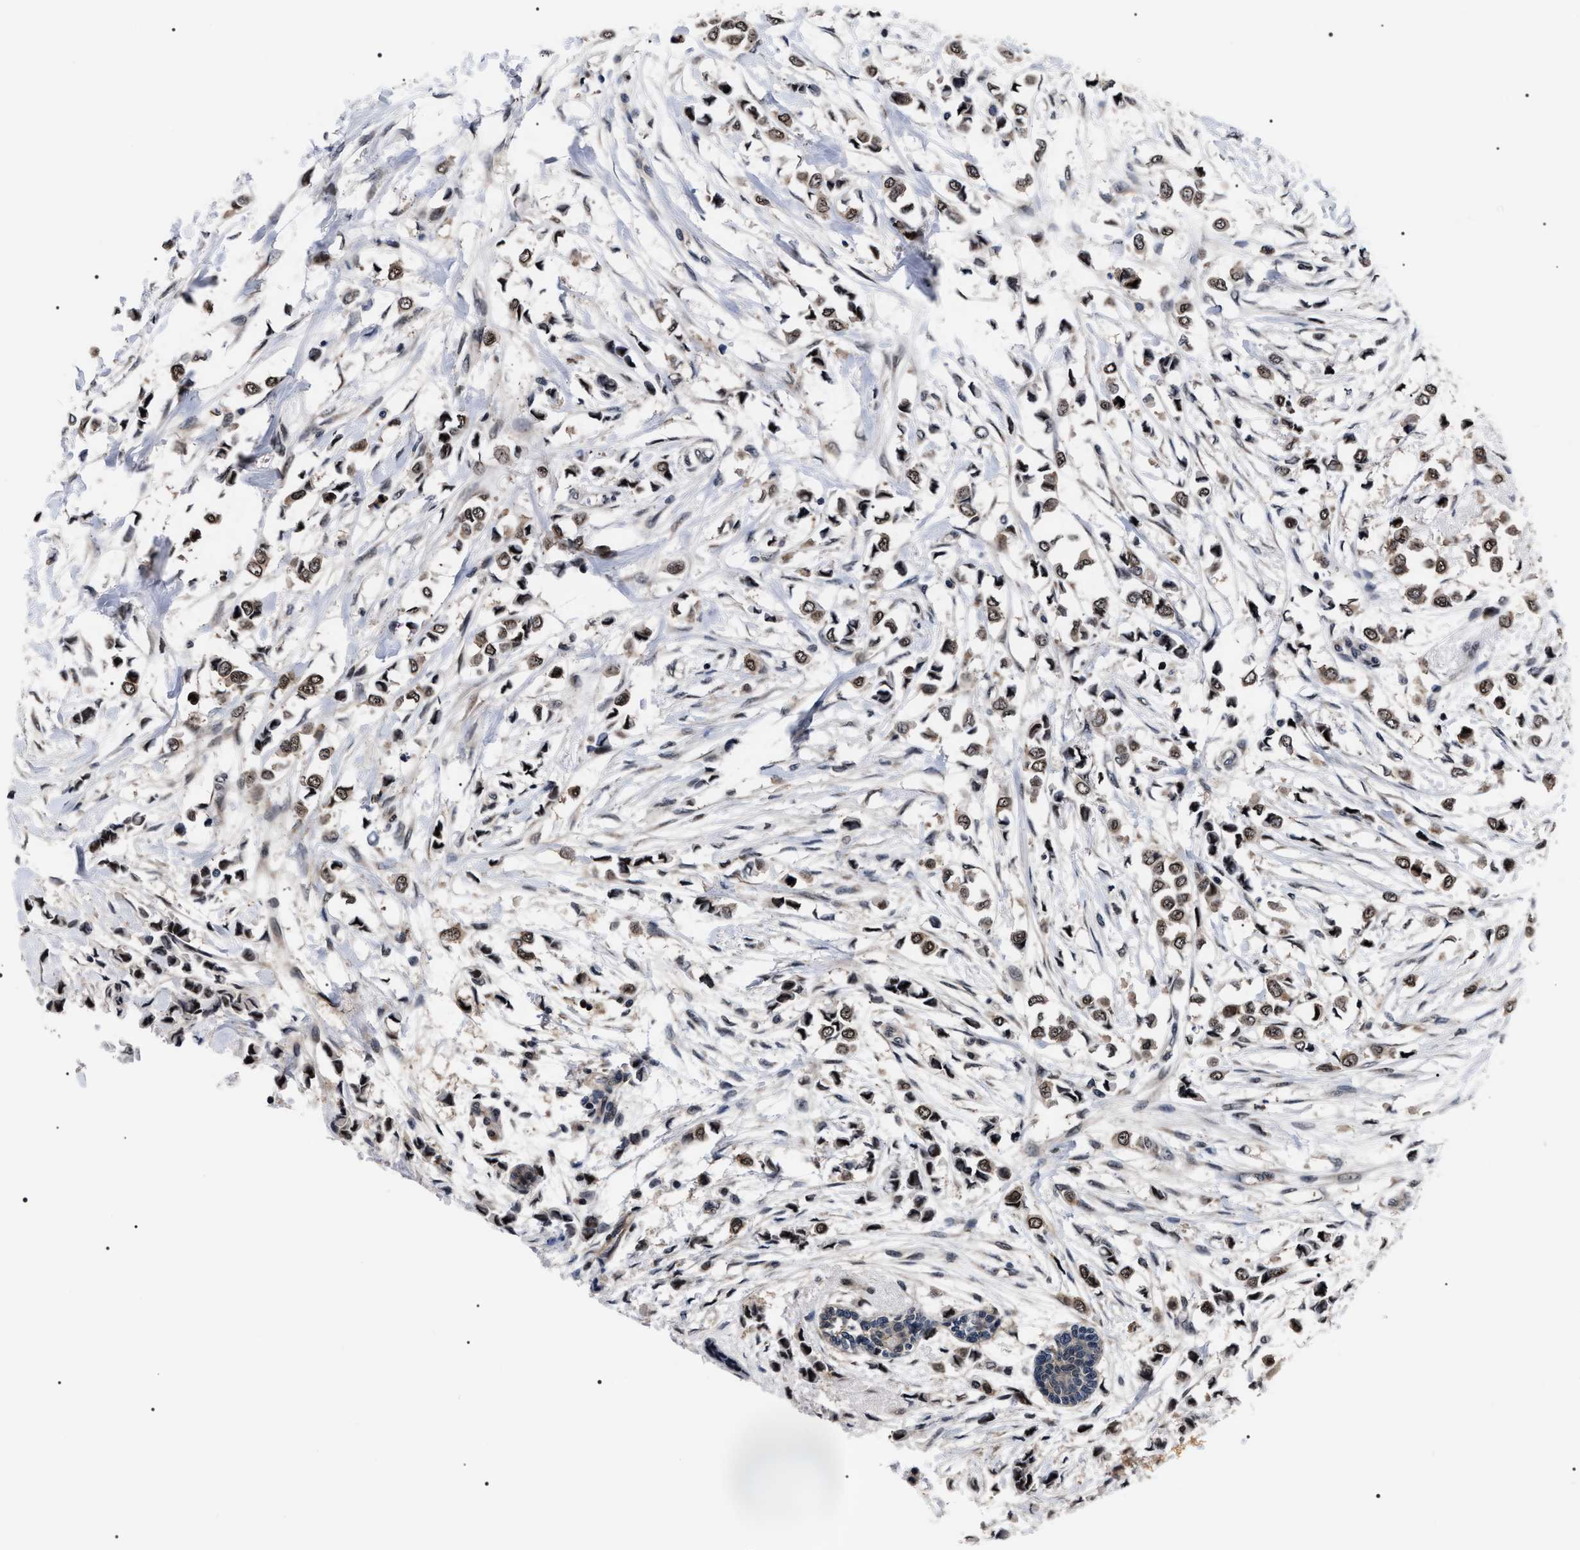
{"staining": {"intensity": "weak", "quantity": ">75%", "location": "cytoplasmic/membranous,nuclear"}, "tissue": "breast cancer", "cell_type": "Tumor cells", "image_type": "cancer", "snomed": [{"axis": "morphology", "description": "Lobular carcinoma"}, {"axis": "topography", "description": "Breast"}], "caption": "Human breast cancer (lobular carcinoma) stained with a brown dye exhibits weak cytoplasmic/membranous and nuclear positive positivity in approximately >75% of tumor cells.", "gene": "CSNK2A1", "patient": {"sex": "female", "age": 51}}